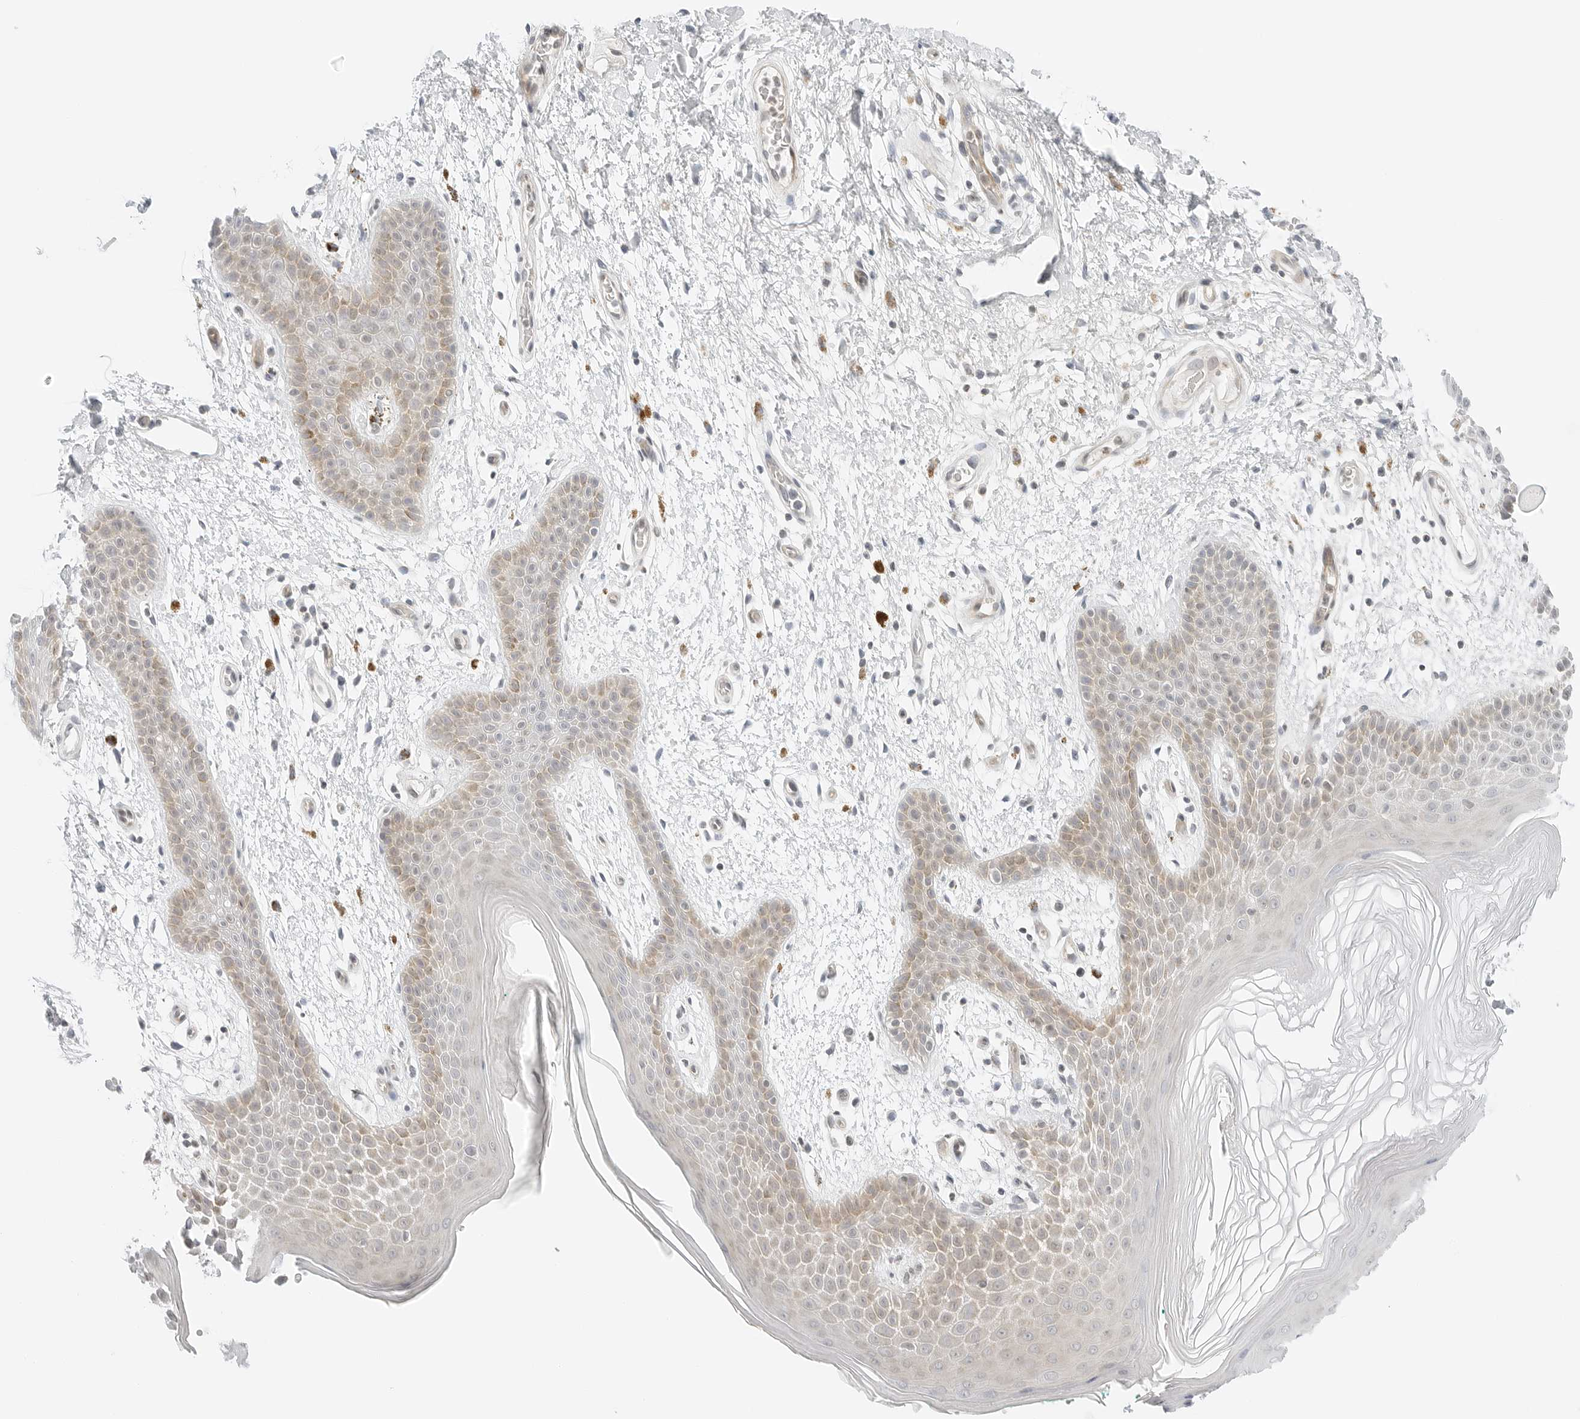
{"staining": {"intensity": "weak", "quantity": "<25%", "location": "cytoplasmic/membranous"}, "tissue": "skin", "cell_type": "Epidermal cells", "image_type": "normal", "snomed": [{"axis": "morphology", "description": "Normal tissue, NOS"}, {"axis": "topography", "description": "Anal"}], "caption": "IHC of normal human skin displays no staining in epidermal cells.", "gene": "IQCC", "patient": {"sex": "male", "age": 74}}